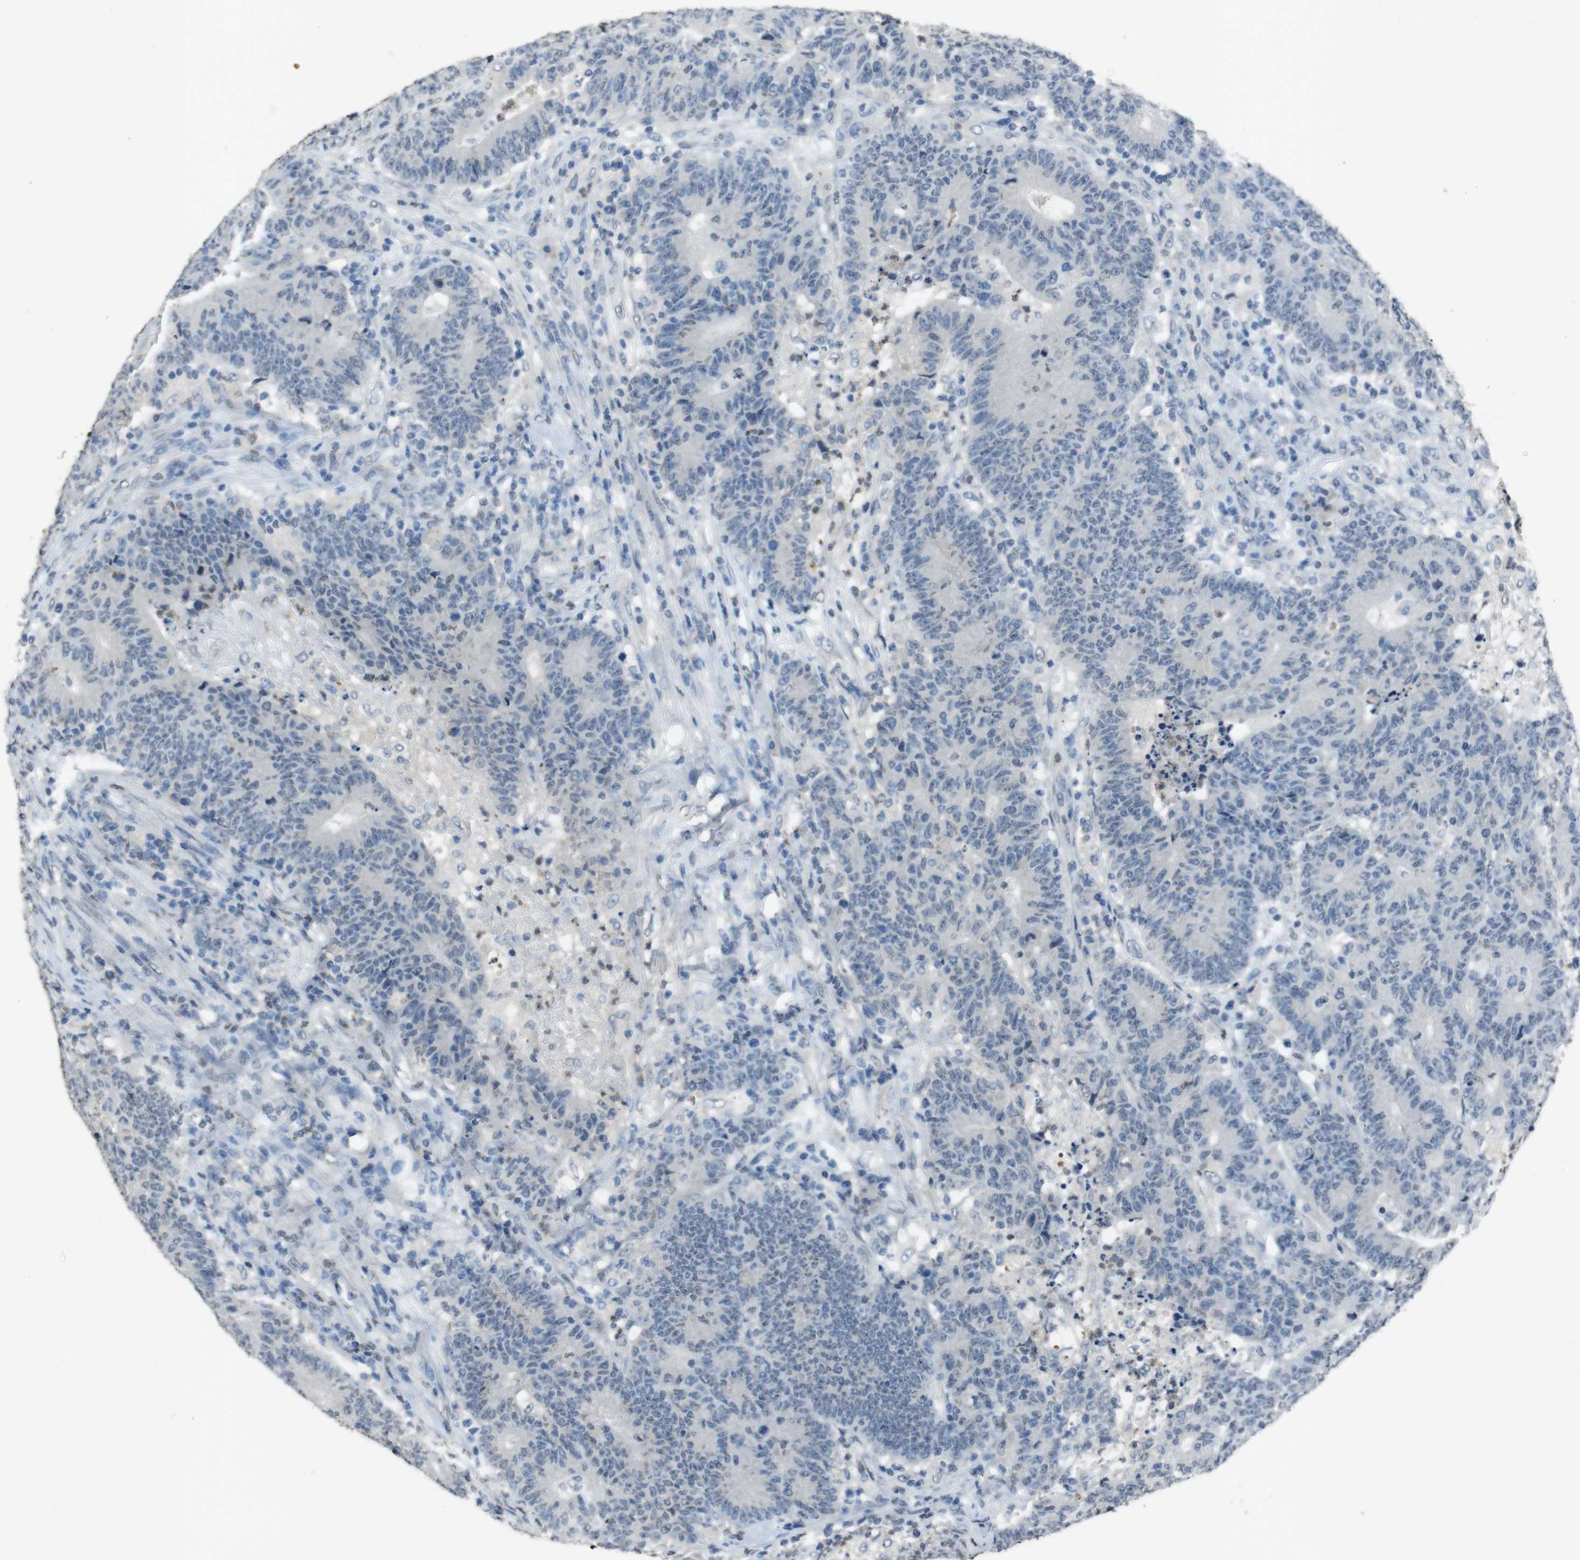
{"staining": {"intensity": "negative", "quantity": "none", "location": "none"}, "tissue": "colorectal cancer", "cell_type": "Tumor cells", "image_type": "cancer", "snomed": [{"axis": "morphology", "description": "Normal tissue, NOS"}, {"axis": "morphology", "description": "Adenocarcinoma, NOS"}, {"axis": "topography", "description": "Colon"}], "caption": "Protein analysis of colorectal cancer (adenocarcinoma) reveals no significant expression in tumor cells.", "gene": "STBD1", "patient": {"sex": "female", "age": 75}}